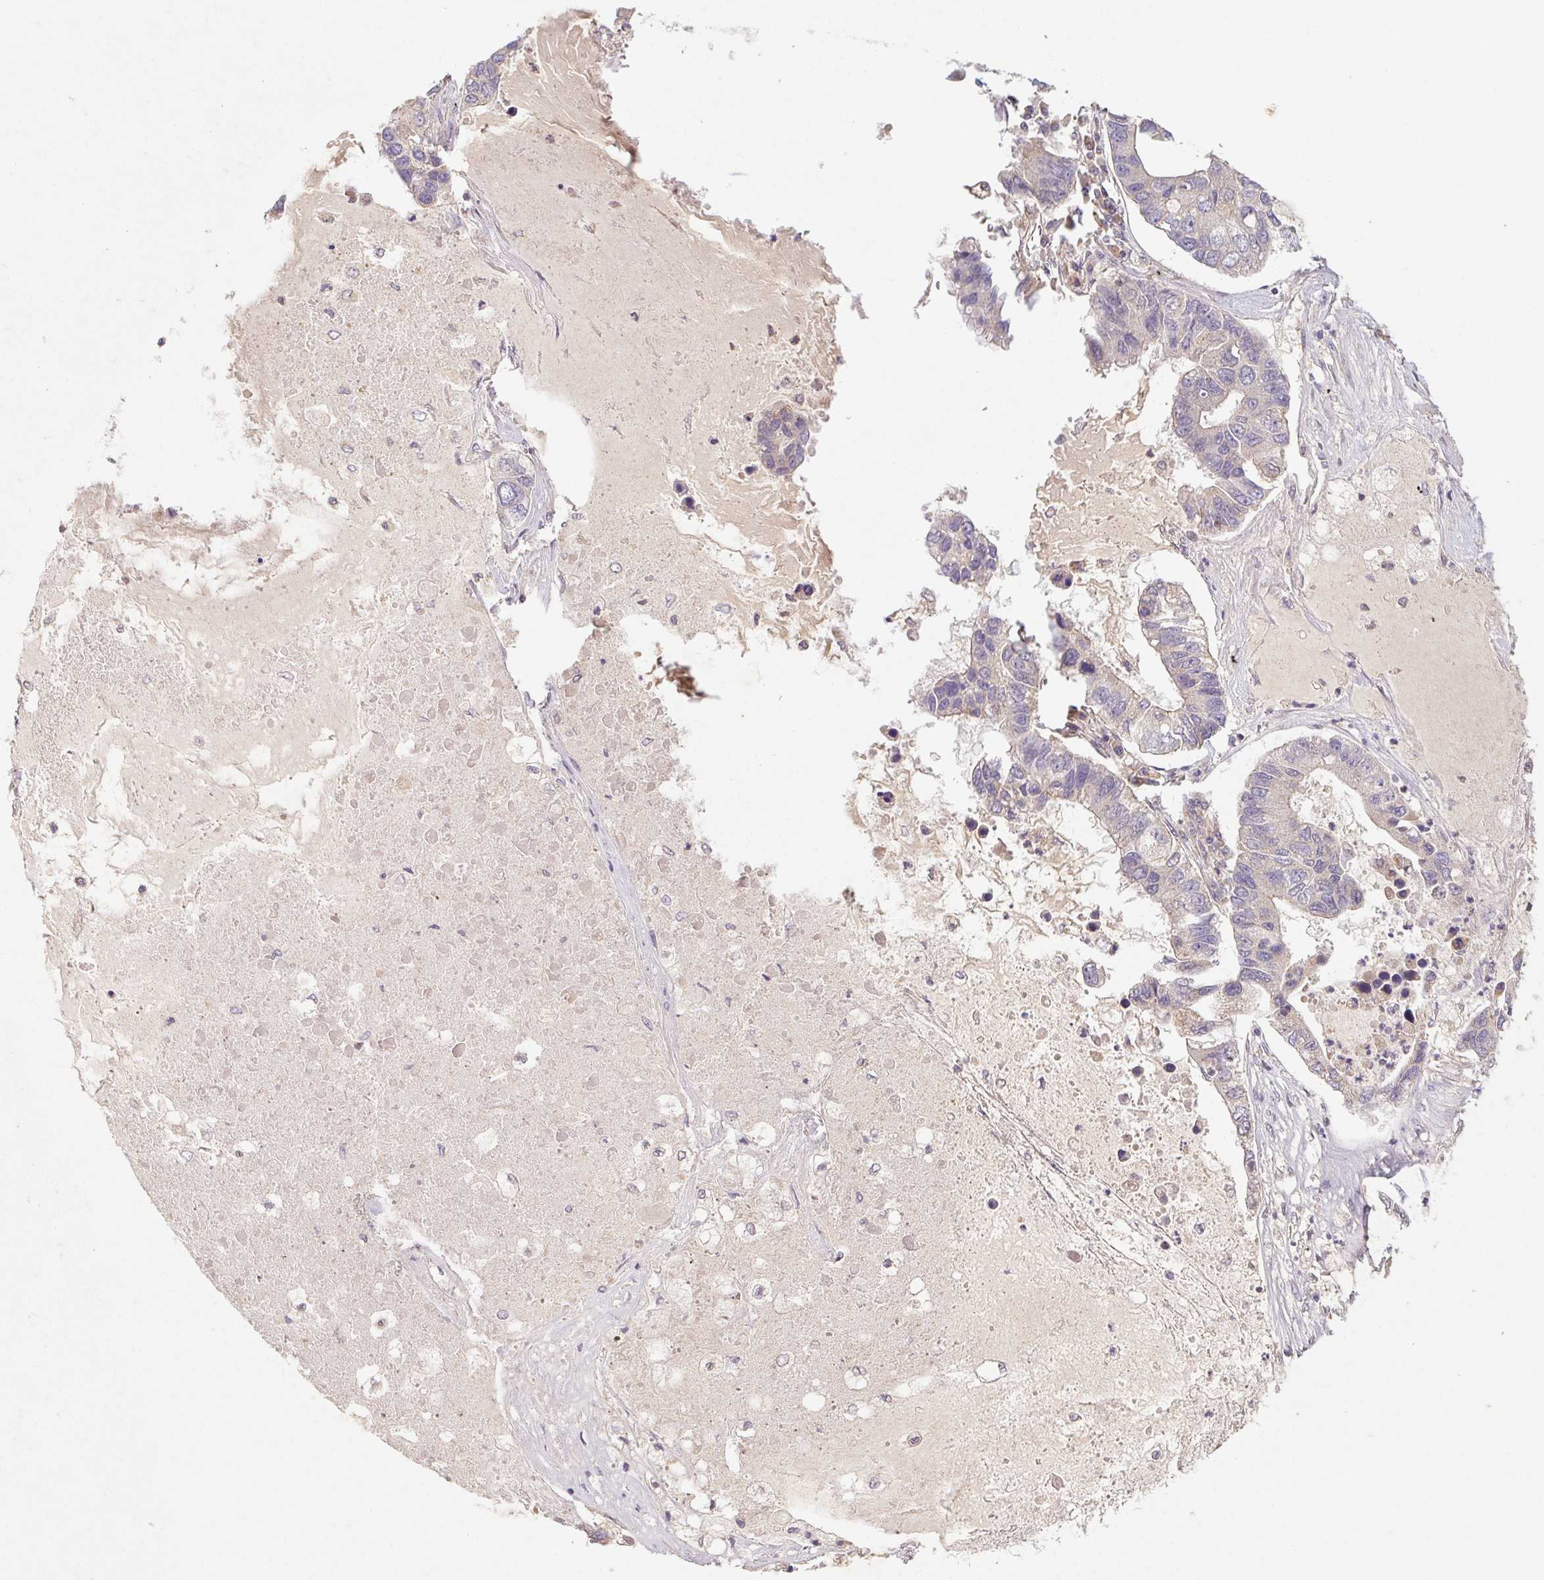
{"staining": {"intensity": "negative", "quantity": "none", "location": "none"}, "tissue": "lung cancer", "cell_type": "Tumor cells", "image_type": "cancer", "snomed": [{"axis": "morphology", "description": "Adenocarcinoma, NOS"}, {"axis": "topography", "description": "Bronchus"}, {"axis": "topography", "description": "Lung"}], "caption": "An immunohistochemistry (IHC) photomicrograph of adenocarcinoma (lung) is shown. There is no staining in tumor cells of adenocarcinoma (lung).", "gene": "MTHFD1", "patient": {"sex": "female", "age": 51}}